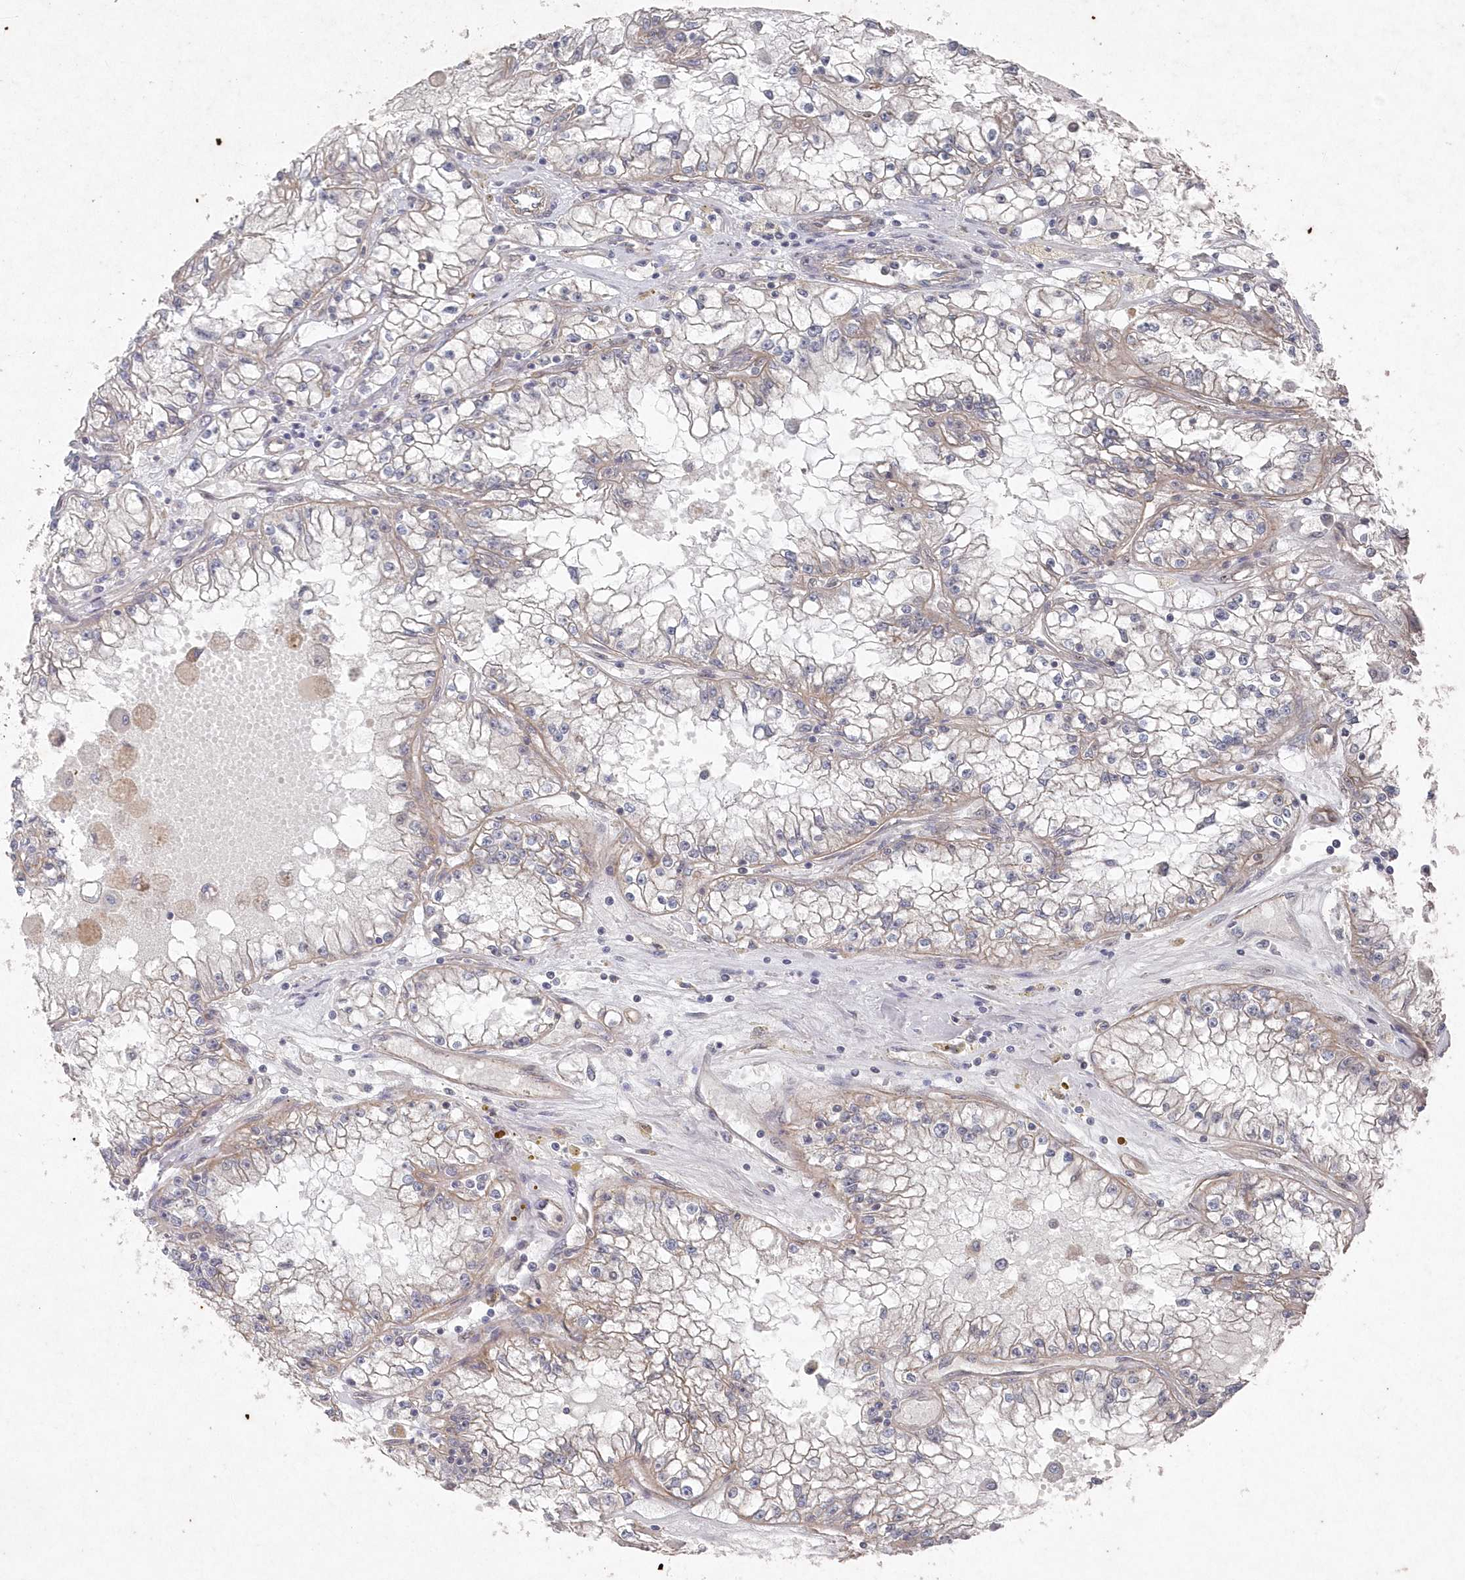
{"staining": {"intensity": "negative", "quantity": "none", "location": "none"}, "tissue": "renal cancer", "cell_type": "Tumor cells", "image_type": "cancer", "snomed": [{"axis": "morphology", "description": "Adenocarcinoma, NOS"}, {"axis": "topography", "description": "Kidney"}], "caption": "Immunohistochemical staining of renal cancer (adenocarcinoma) exhibits no significant expression in tumor cells.", "gene": "VSIG2", "patient": {"sex": "male", "age": 56}}